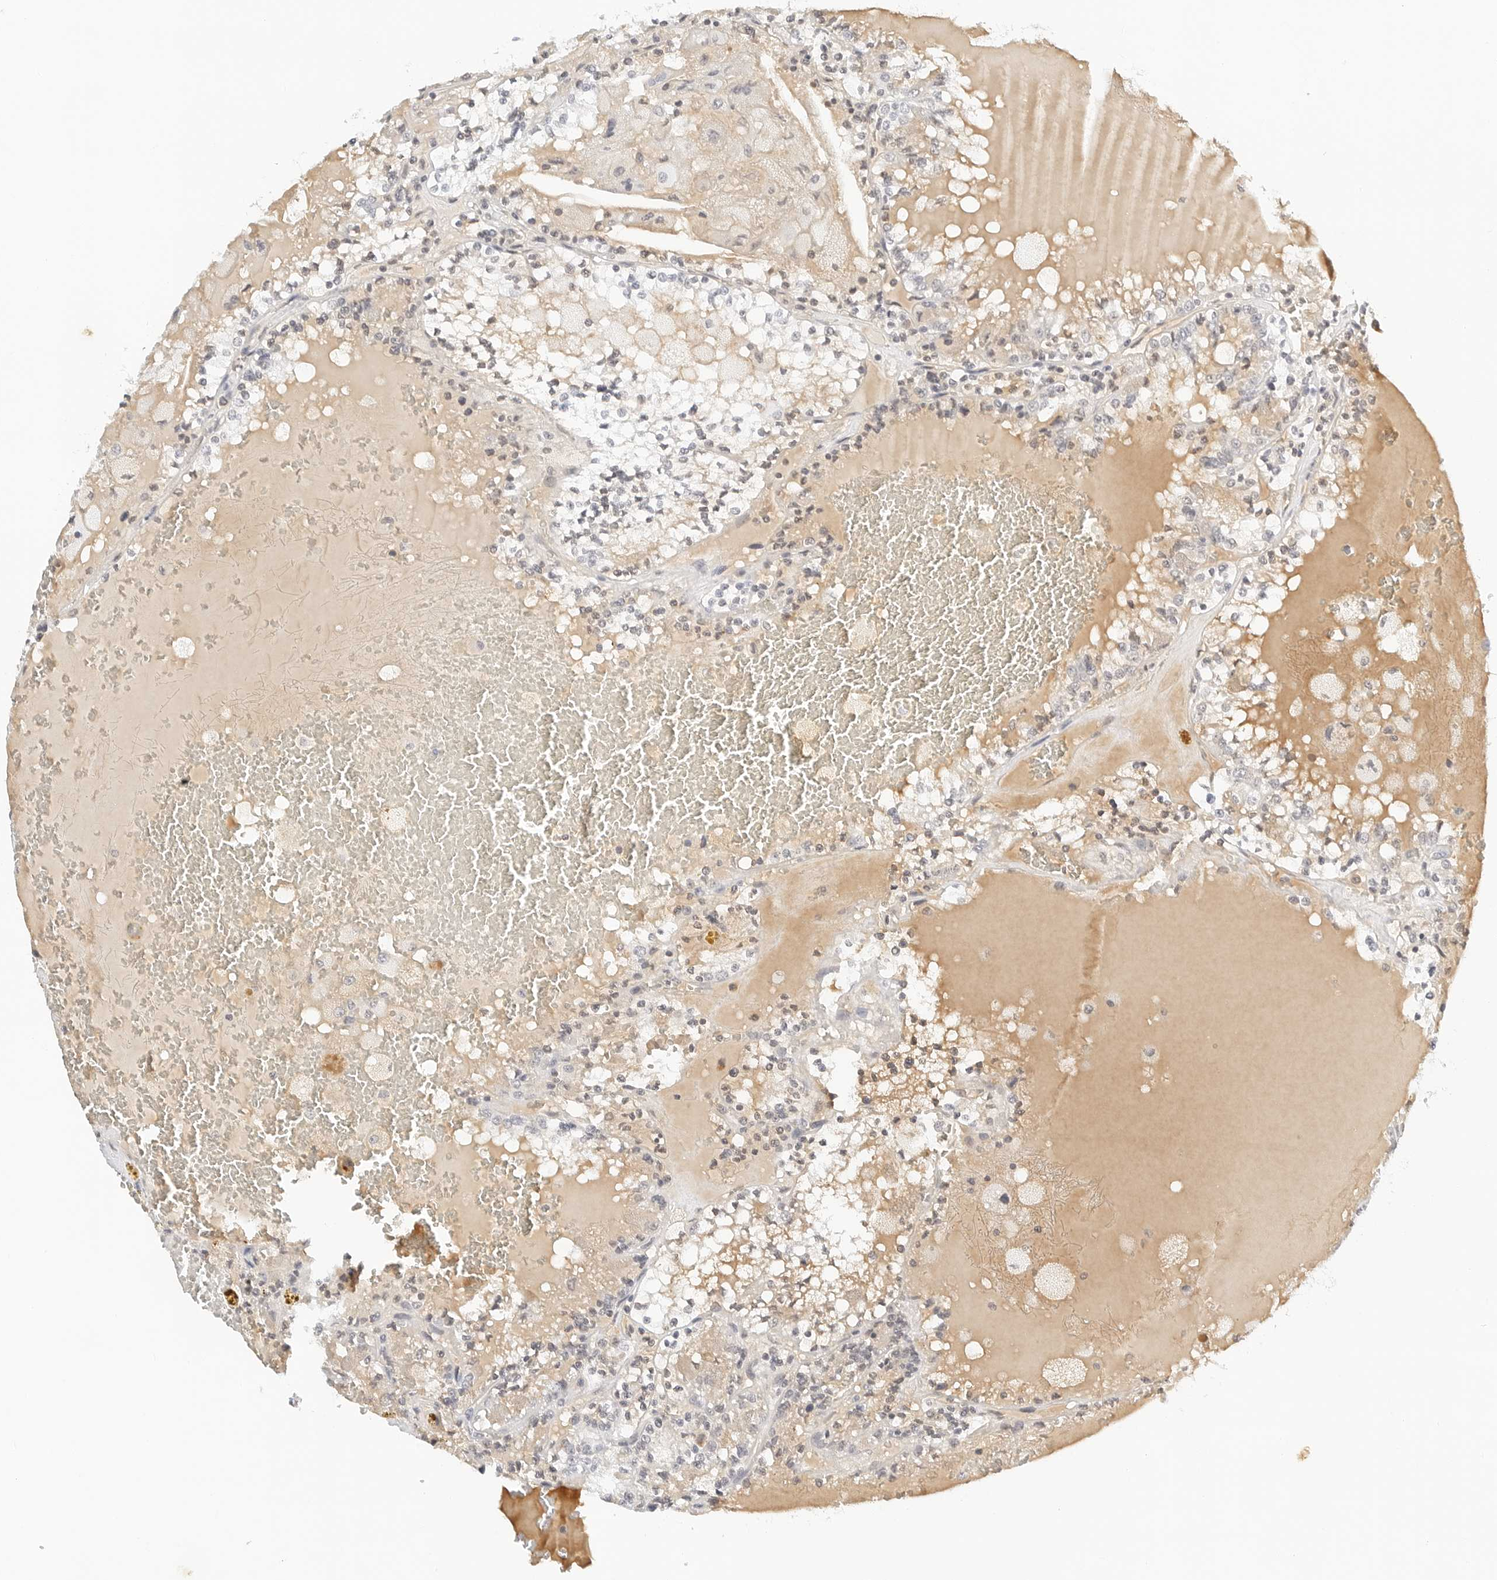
{"staining": {"intensity": "negative", "quantity": "none", "location": "none"}, "tissue": "renal cancer", "cell_type": "Tumor cells", "image_type": "cancer", "snomed": [{"axis": "morphology", "description": "Adenocarcinoma, NOS"}, {"axis": "topography", "description": "Kidney"}], "caption": "Protein analysis of renal adenocarcinoma shows no significant staining in tumor cells.", "gene": "PKDCC", "patient": {"sex": "female", "age": 56}}